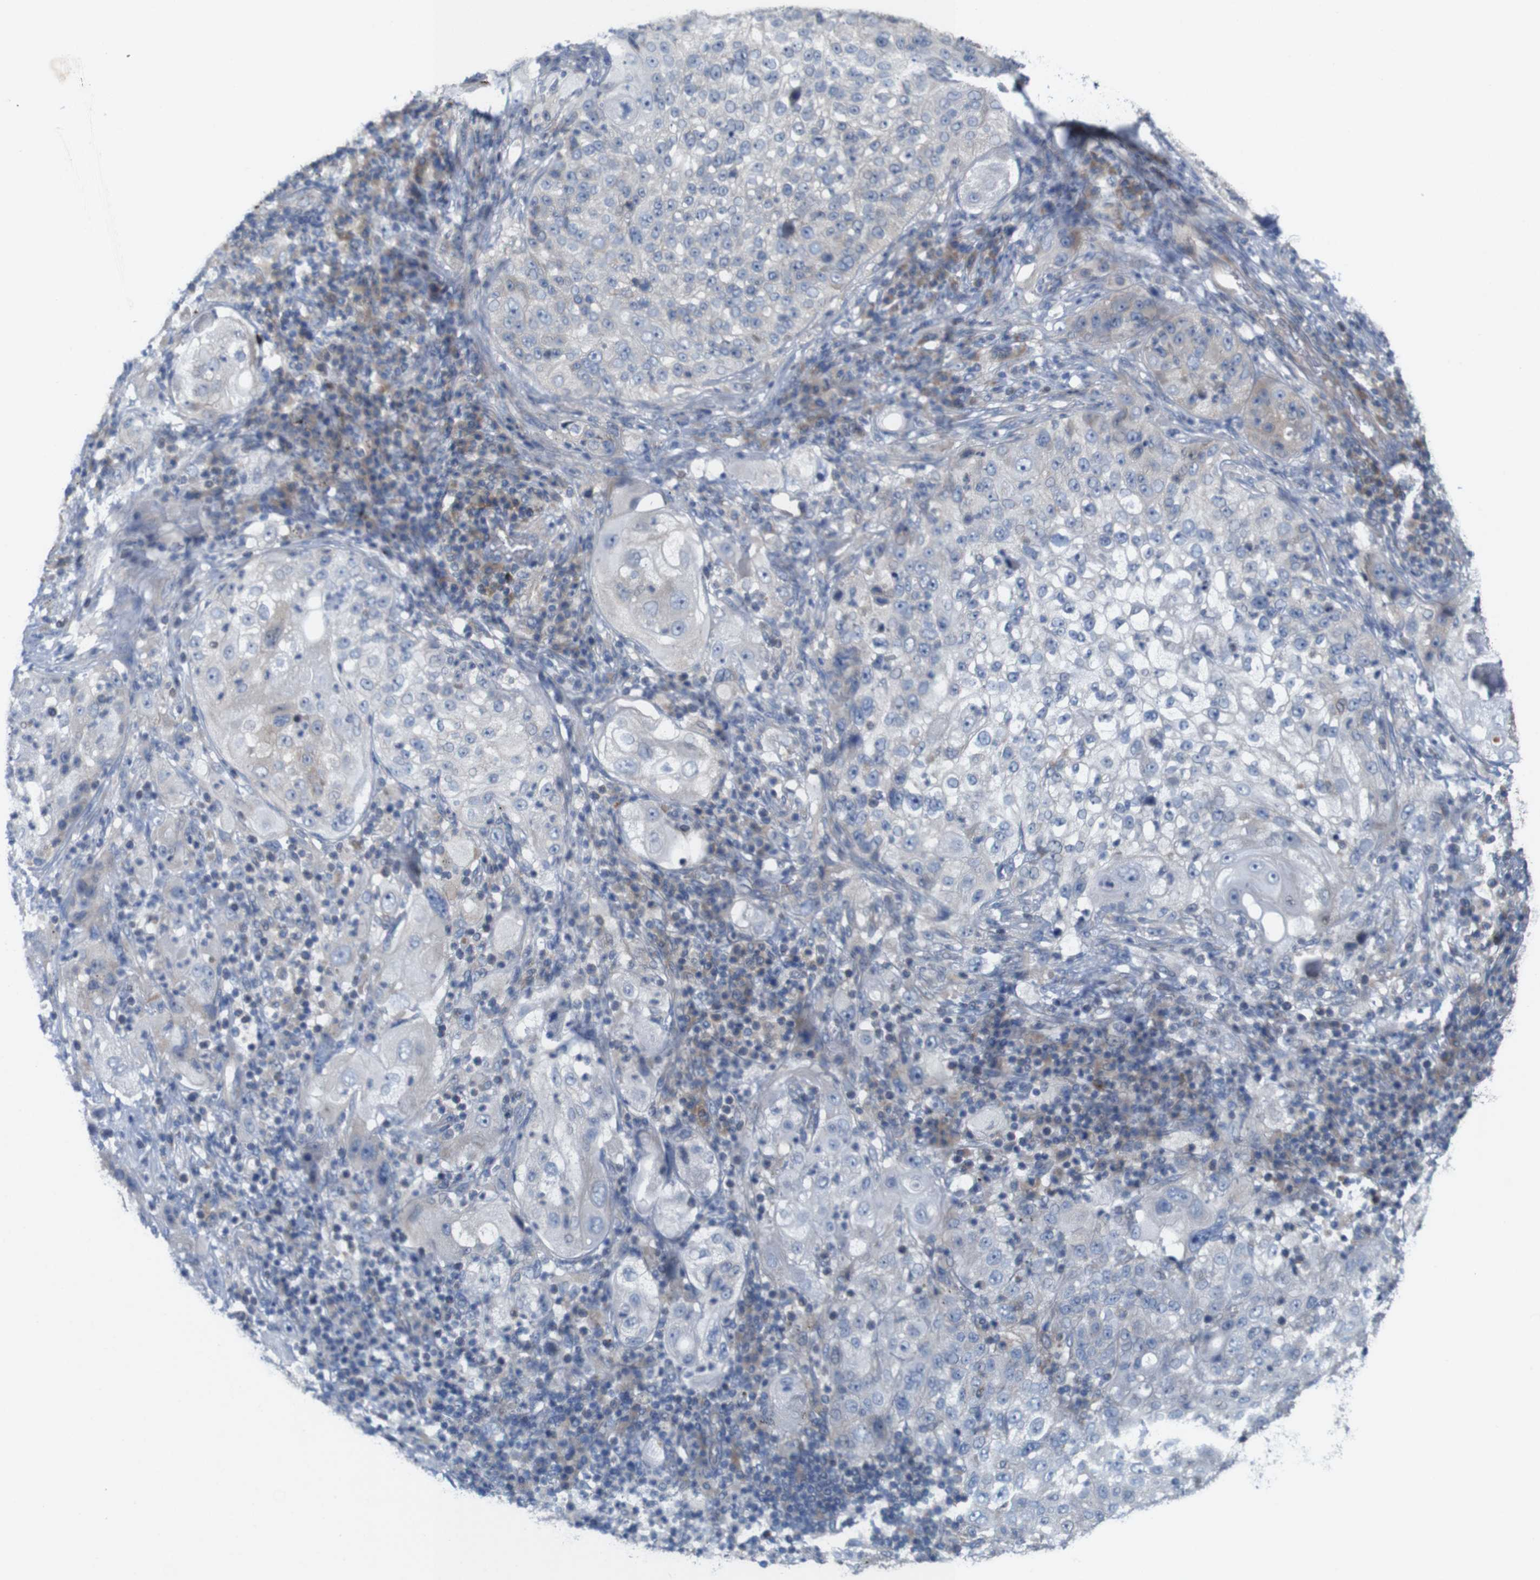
{"staining": {"intensity": "negative", "quantity": "none", "location": "none"}, "tissue": "lung cancer", "cell_type": "Tumor cells", "image_type": "cancer", "snomed": [{"axis": "morphology", "description": "Inflammation, NOS"}, {"axis": "morphology", "description": "Squamous cell carcinoma, NOS"}, {"axis": "topography", "description": "Lymph node"}, {"axis": "topography", "description": "Soft tissue"}, {"axis": "topography", "description": "Lung"}], "caption": "There is no significant expression in tumor cells of lung cancer.", "gene": "MYEOV", "patient": {"sex": "male", "age": 66}}